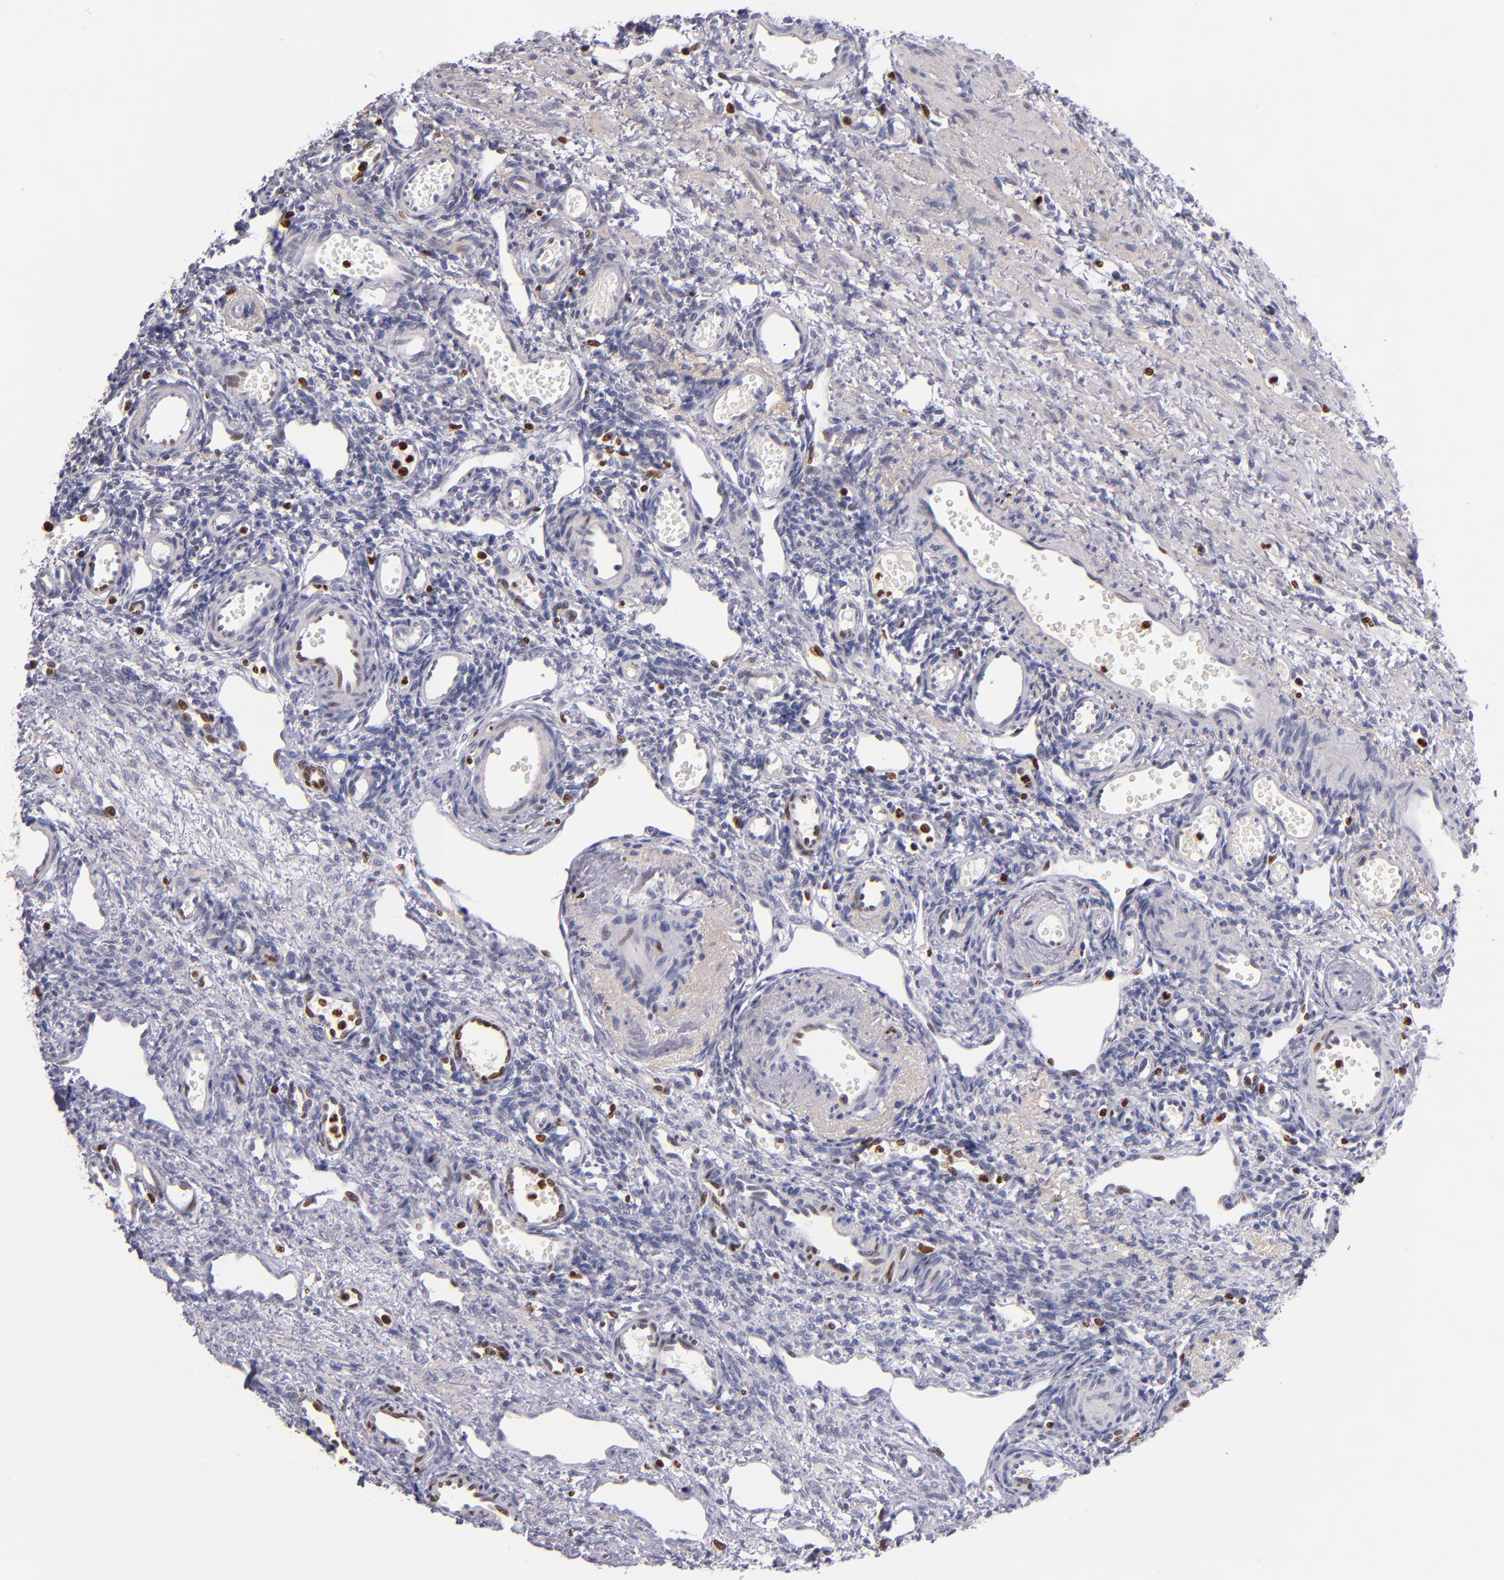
{"staining": {"intensity": "moderate", "quantity": "25%-75%", "location": "nuclear"}, "tissue": "ovary", "cell_type": "Follicle cells", "image_type": "normal", "snomed": [{"axis": "morphology", "description": "Normal tissue, NOS"}, {"axis": "topography", "description": "Ovary"}], "caption": "Immunohistochemical staining of benign human ovary exhibits medium levels of moderate nuclear positivity in about 25%-75% of follicle cells.", "gene": "CDKL5", "patient": {"sex": "female", "age": 33}}